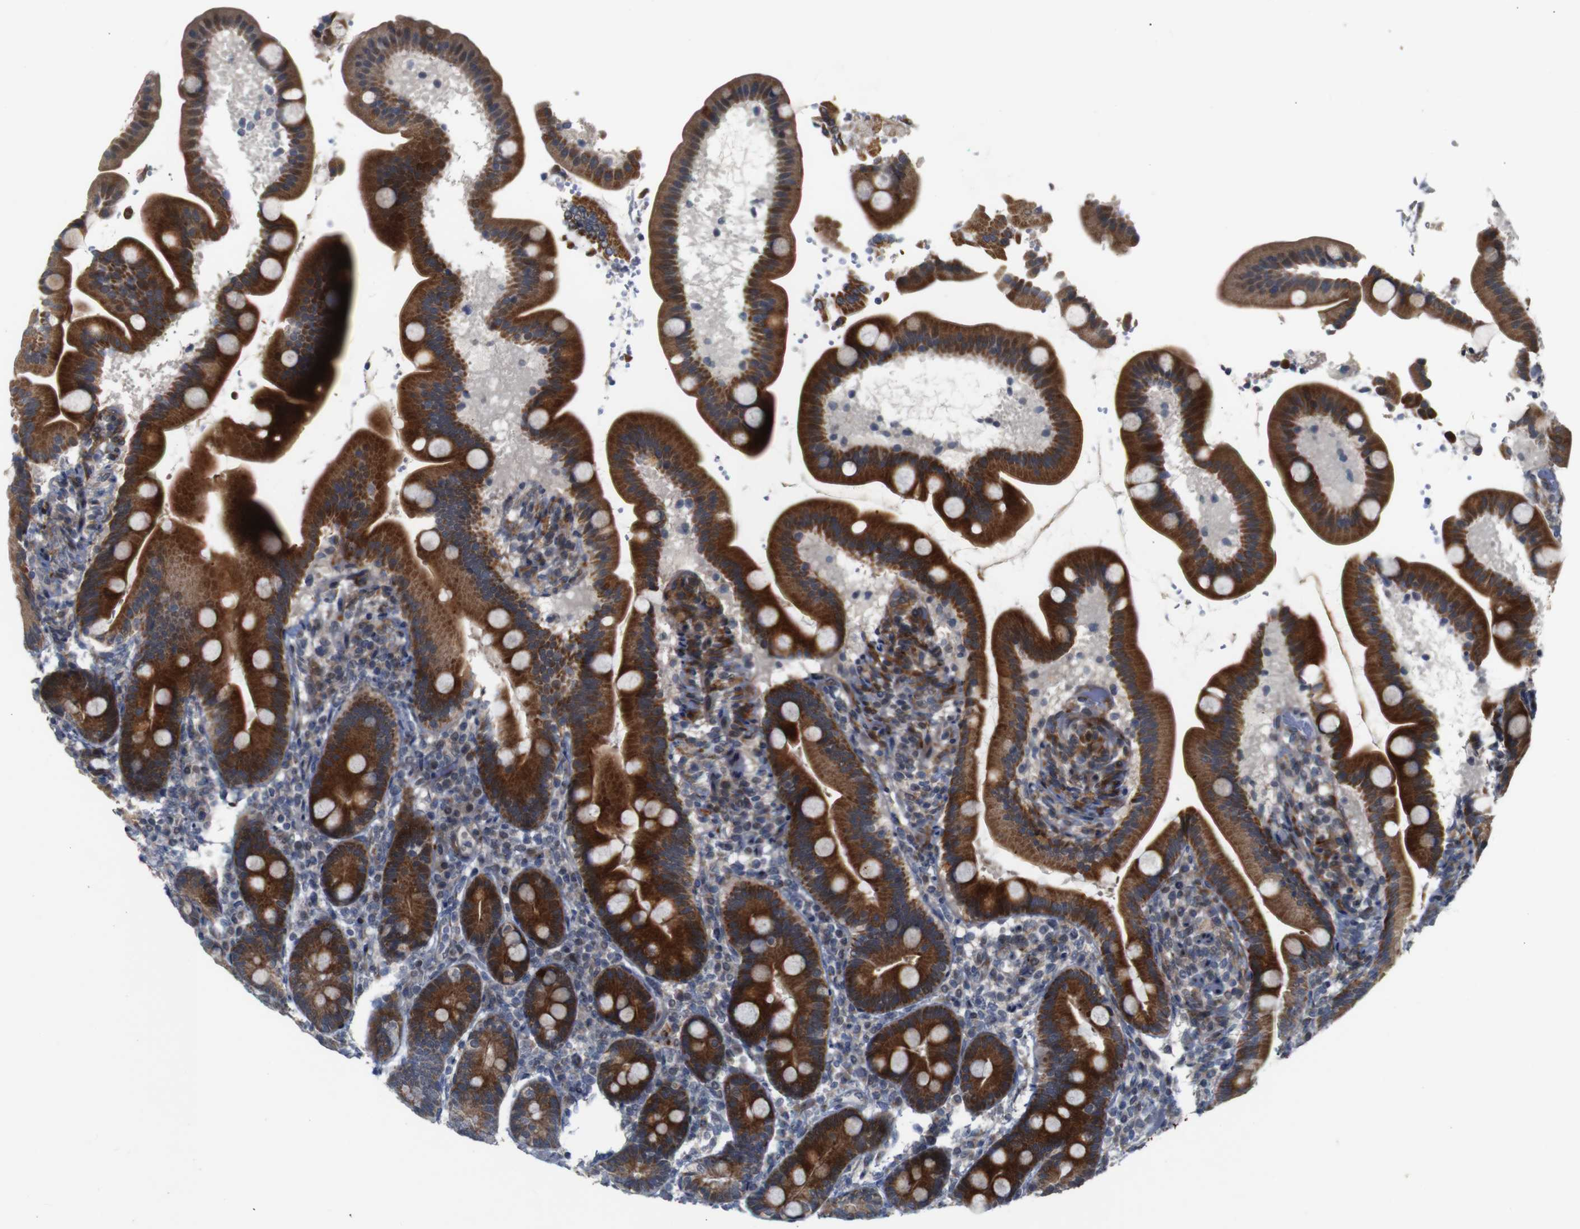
{"staining": {"intensity": "strong", "quantity": ">75%", "location": "cytoplasmic/membranous"}, "tissue": "duodenum", "cell_type": "Glandular cells", "image_type": "normal", "snomed": [{"axis": "morphology", "description": "Normal tissue, NOS"}, {"axis": "topography", "description": "Duodenum"}], "caption": "Glandular cells reveal high levels of strong cytoplasmic/membranous staining in about >75% of cells in normal duodenum.", "gene": "ATP7B", "patient": {"sex": "male", "age": 54}}